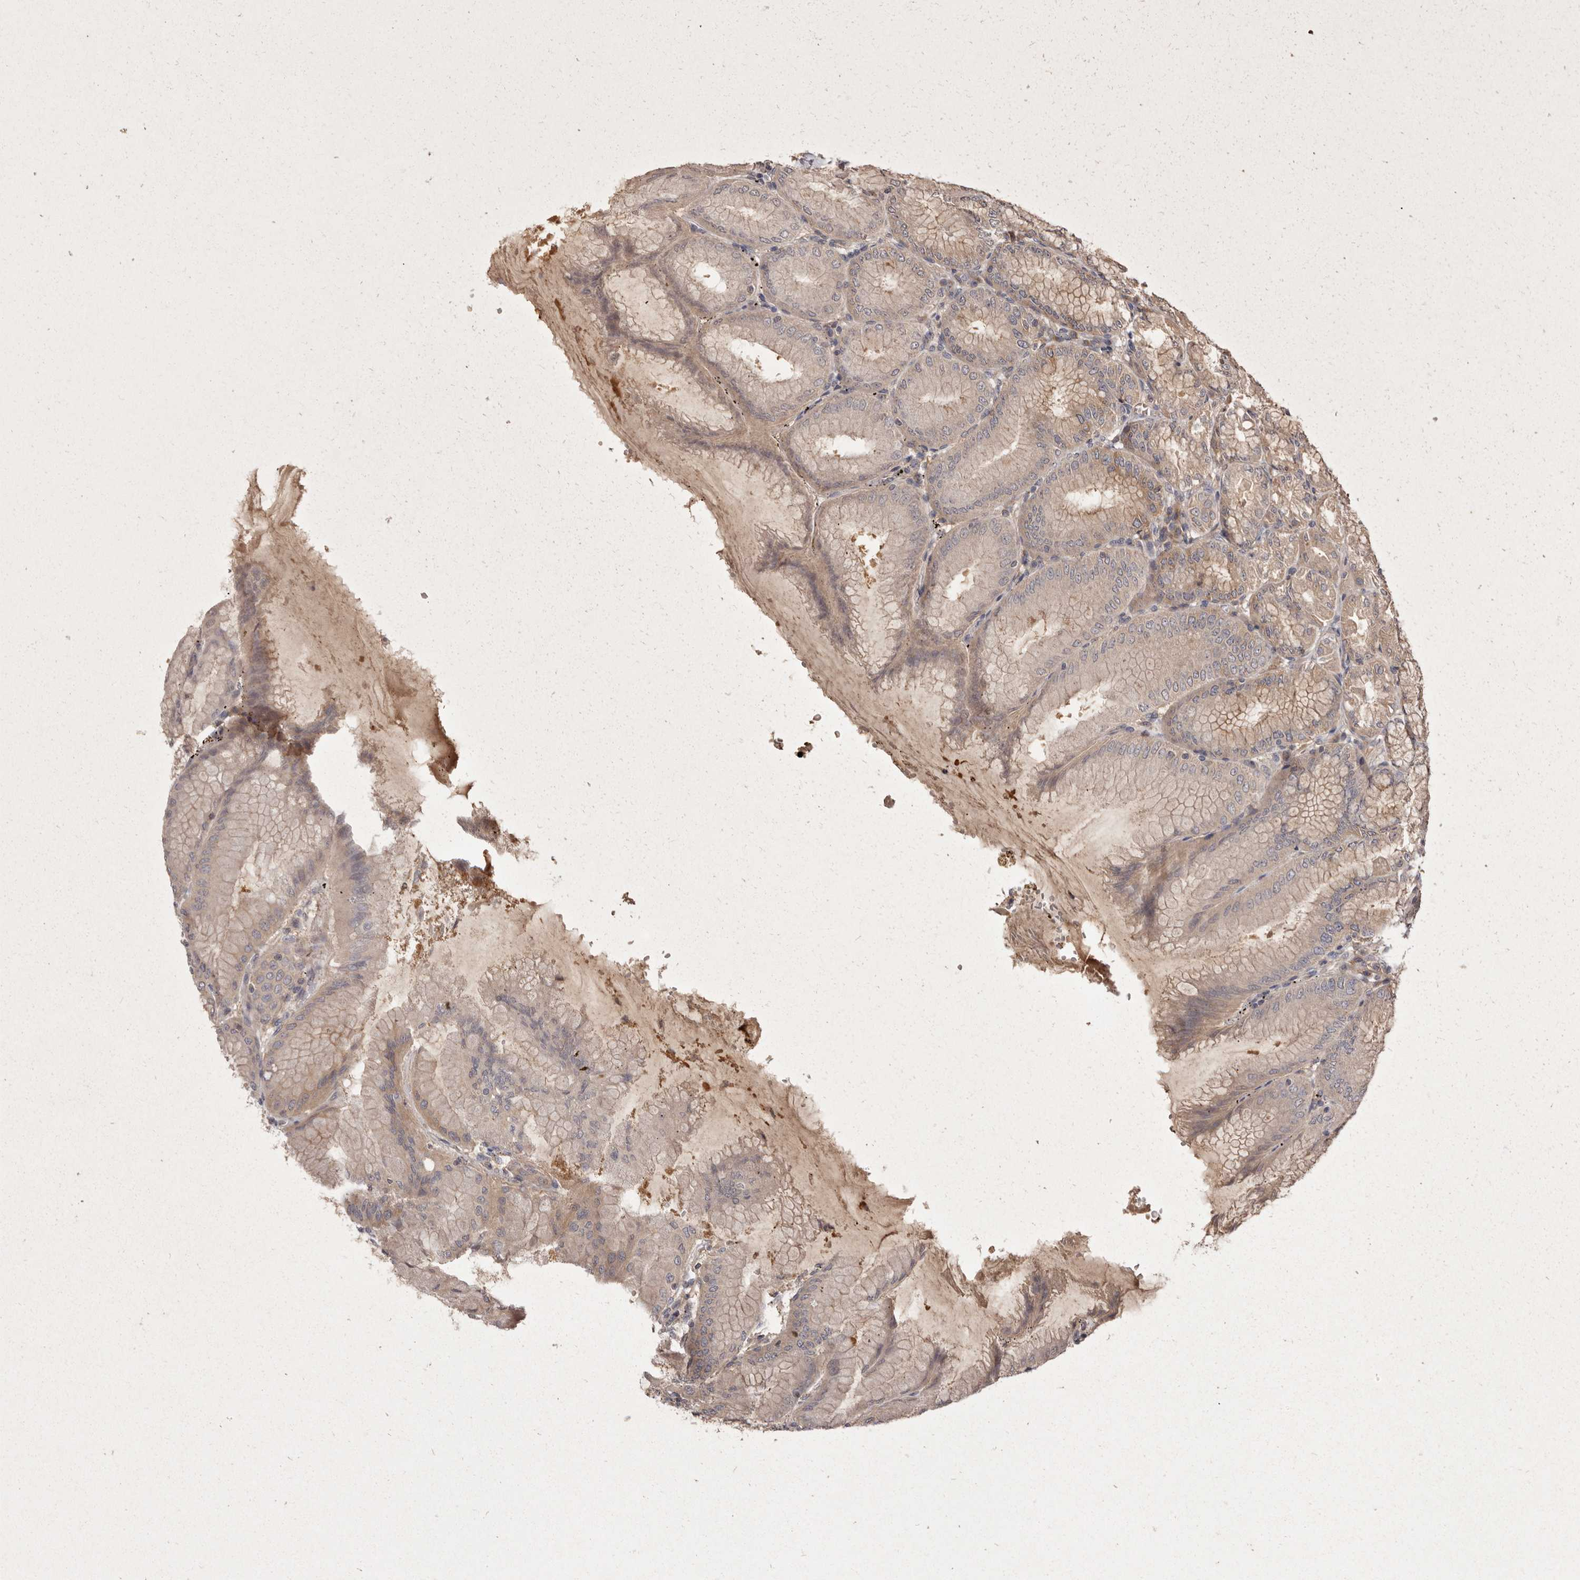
{"staining": {"intensity": "moderate", "quantity": "25%-75%", "location": "cytoplasmic/membranous"}, "tissue": "stomach", "cell_type": "Glandular cells", "image_type": "normal", "snomed": [{"axis": "morphology", "description": "Normal tissue, NOS"}, {"axis": "topography", "description": "Stomach, lower"}], "caption": "The photomicrograph demonstrates immunohistochemical staining of normal stomach. There is moderate cytoplasmic/membranous positivity is seen in approximately 25%-75% of glandular cells.", "gene": "ADAMTS20", "patient": {"sex": "male", "age": 71}}